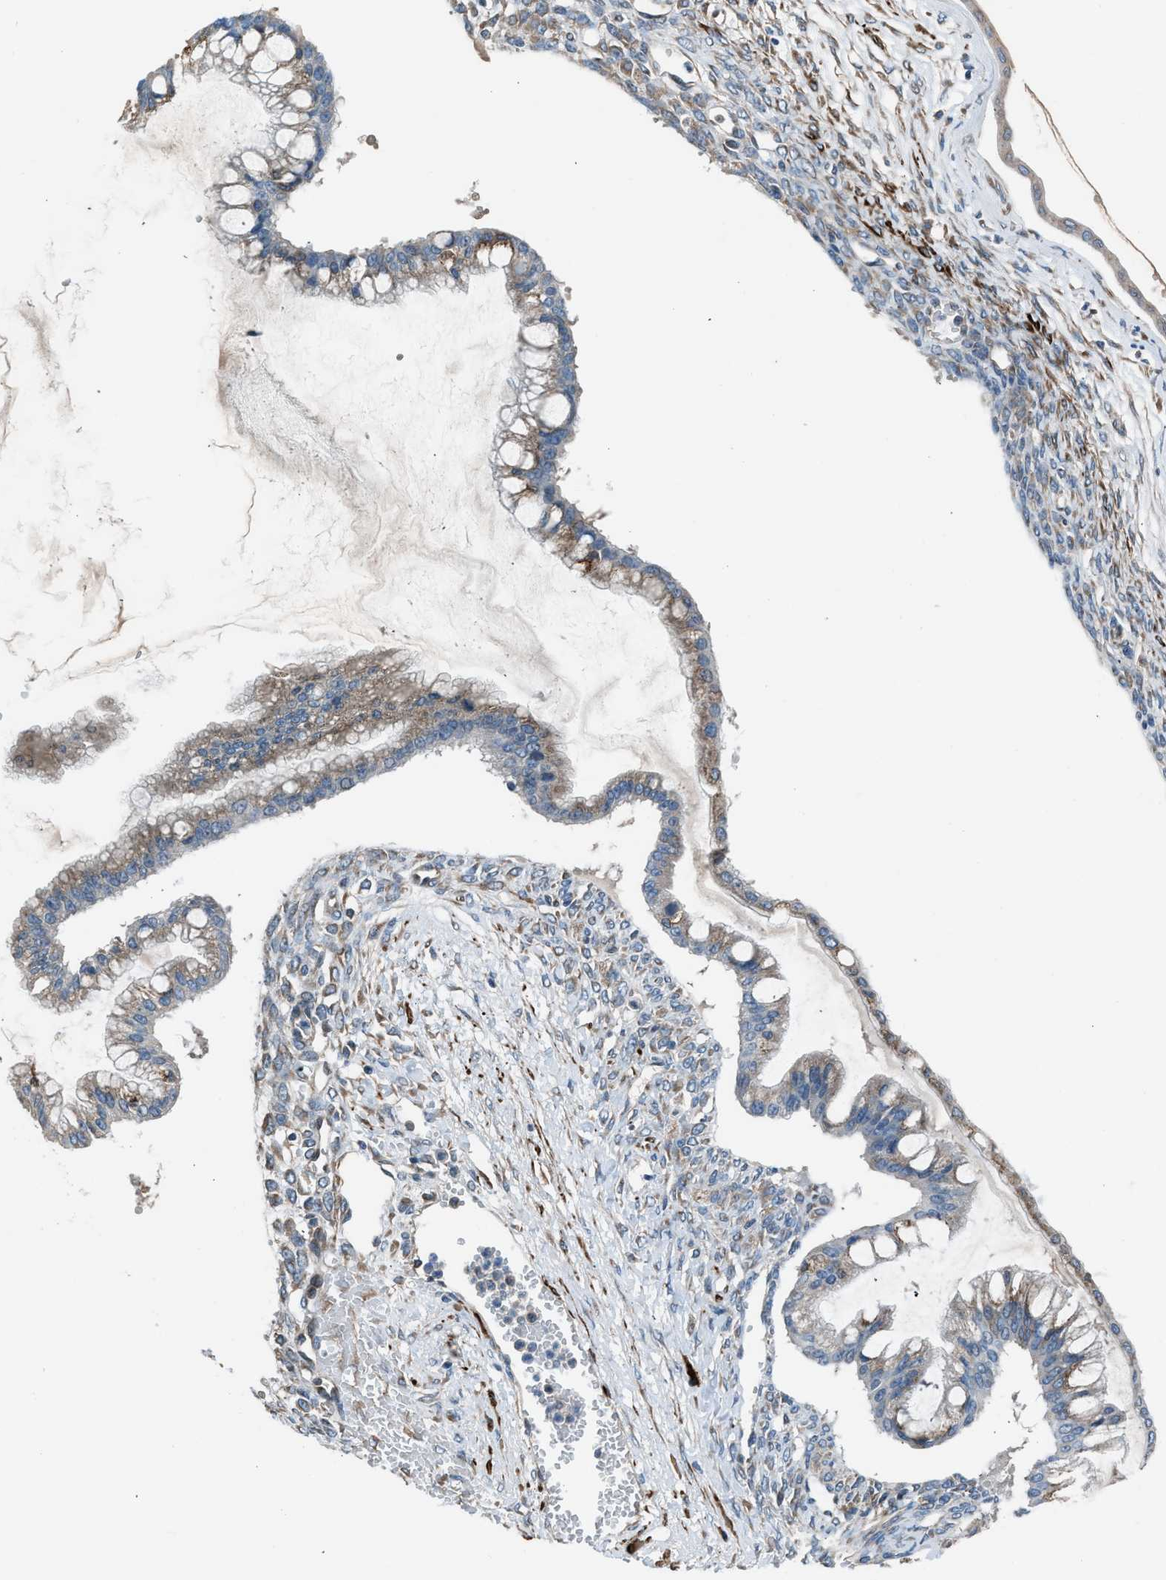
{"staining": {"intensity": "weak", "quantity": ">75%", "location": "cytoplasmic/membranous"}, "tissue": "ovarian cancer", "cell_type": "Tumor cells", "image_type": "cancer", "snomed": [{"axis": "morphology", "description": "Cystadenocarcinoma, mucinous, NOS"}, {"axis": "topography", "description": "Ovary"}], "caption": "Tumor cells demonstrate weak cytoplasmic/membranous staining in about >75% of cells in ovarian mucinous cystadenocarcinoma. The staining was performed using DAB, with brown indicating positive protein expression. Nuclei are stained blue with hematoxylin.", "gene": "LMBR1", "patient": {"sex": "female", "age": 73}}